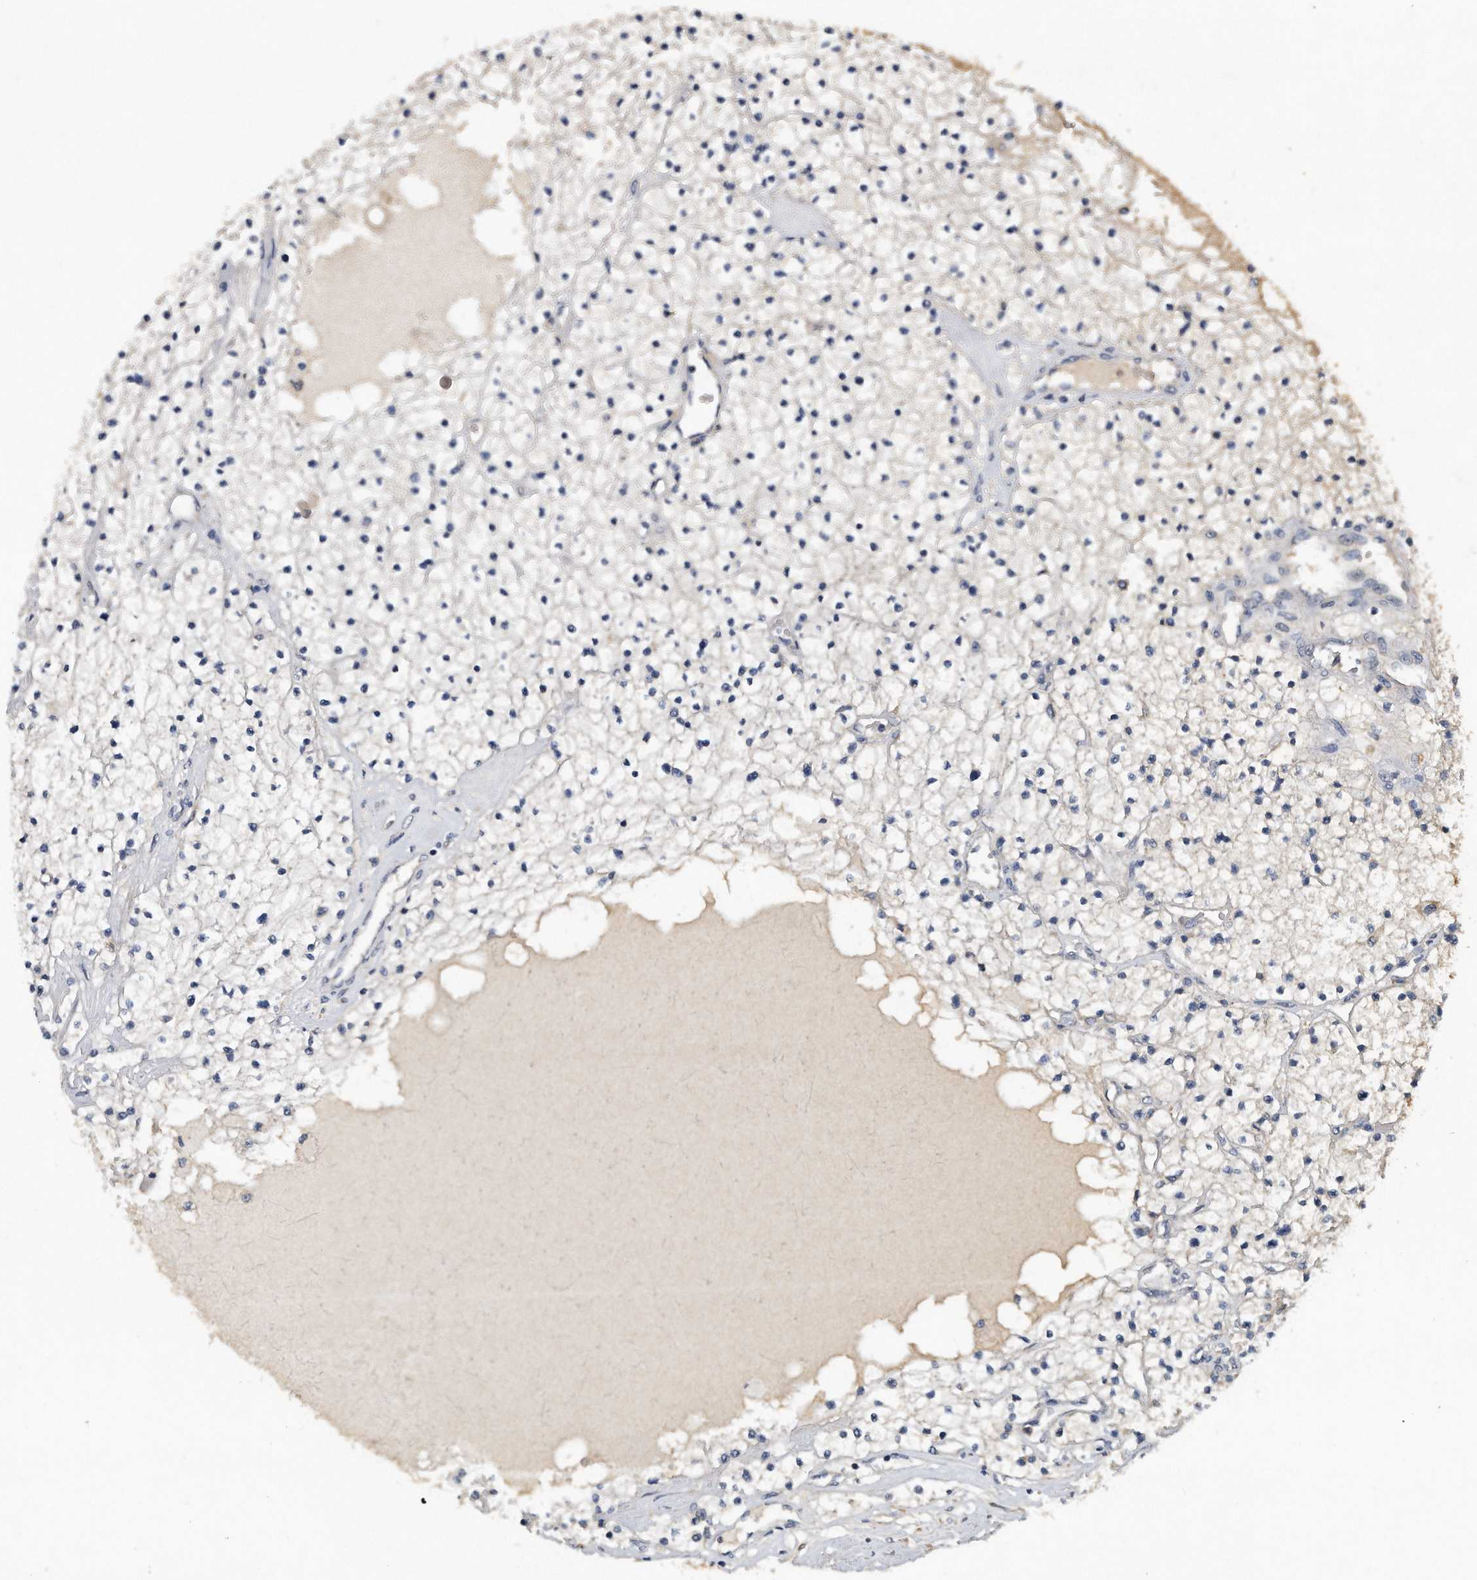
{"staining": {"intensity": "weak", "quantity": "<25%", "location": "cytoplasmic/membranous"}, "tissue": "renal cancer", "cell_type": "Tumor cells", "image_type": "cancer", "snomed": [{"axis": "morphology", "description": "Adenocarcinoma, NOS"}, {"axis": "topography", "description": "Kidney"}], "caption": "Immunohistochemical staining of renal cancer displays no significant staining in tumor cells. (Stains: DAB (3,3'-diaminobenzidine) immunohistochemistry with hematoxylin counter stain, Microscopy: brightfield microscopy at high magnification).", "gene": "HOMER3", "patient": {"sex": "male", "age": 68}}